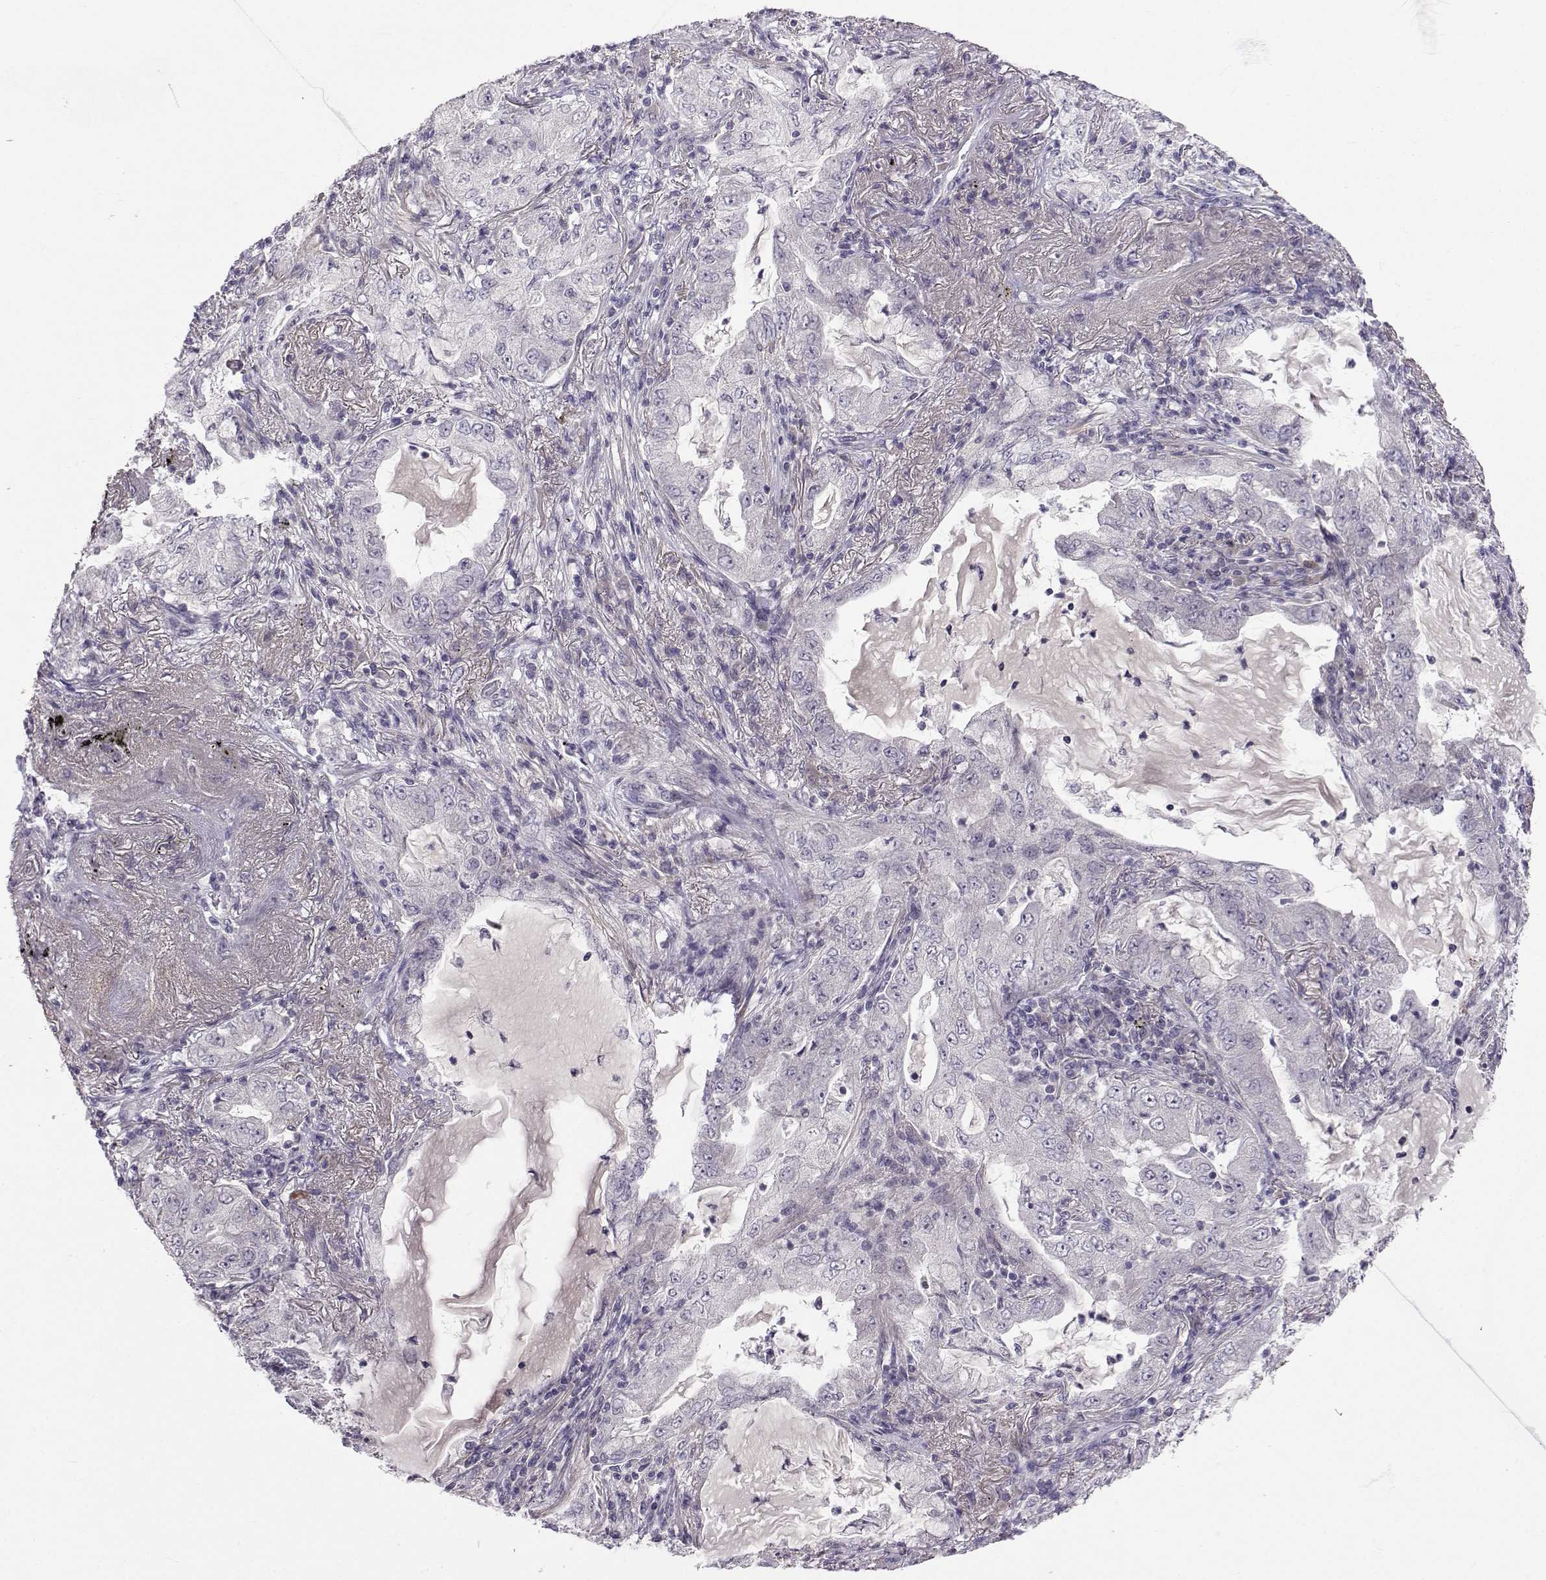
{"staining": {"intensity": "negative", "quantity": "none", "location": "none"}, "tissue": "lung cancer", "cell_type": "Tumor cells", "image_type": "cancer", "snomed": [{"axis": "morphology", "description": "Adenocarcinoma, NOS"}, {"axis": "topography", "description": "Lung"}], "caption": "Image shows no protein positivity in tumor cells of lung cancer (adenocarcinoma) tissue. (DAB immunohistochemistry (IHC) visualized using brightfield microscopy, high magnification).", "gene": "SLC6A3", "patient": {"sex": "female", "age": 73}}